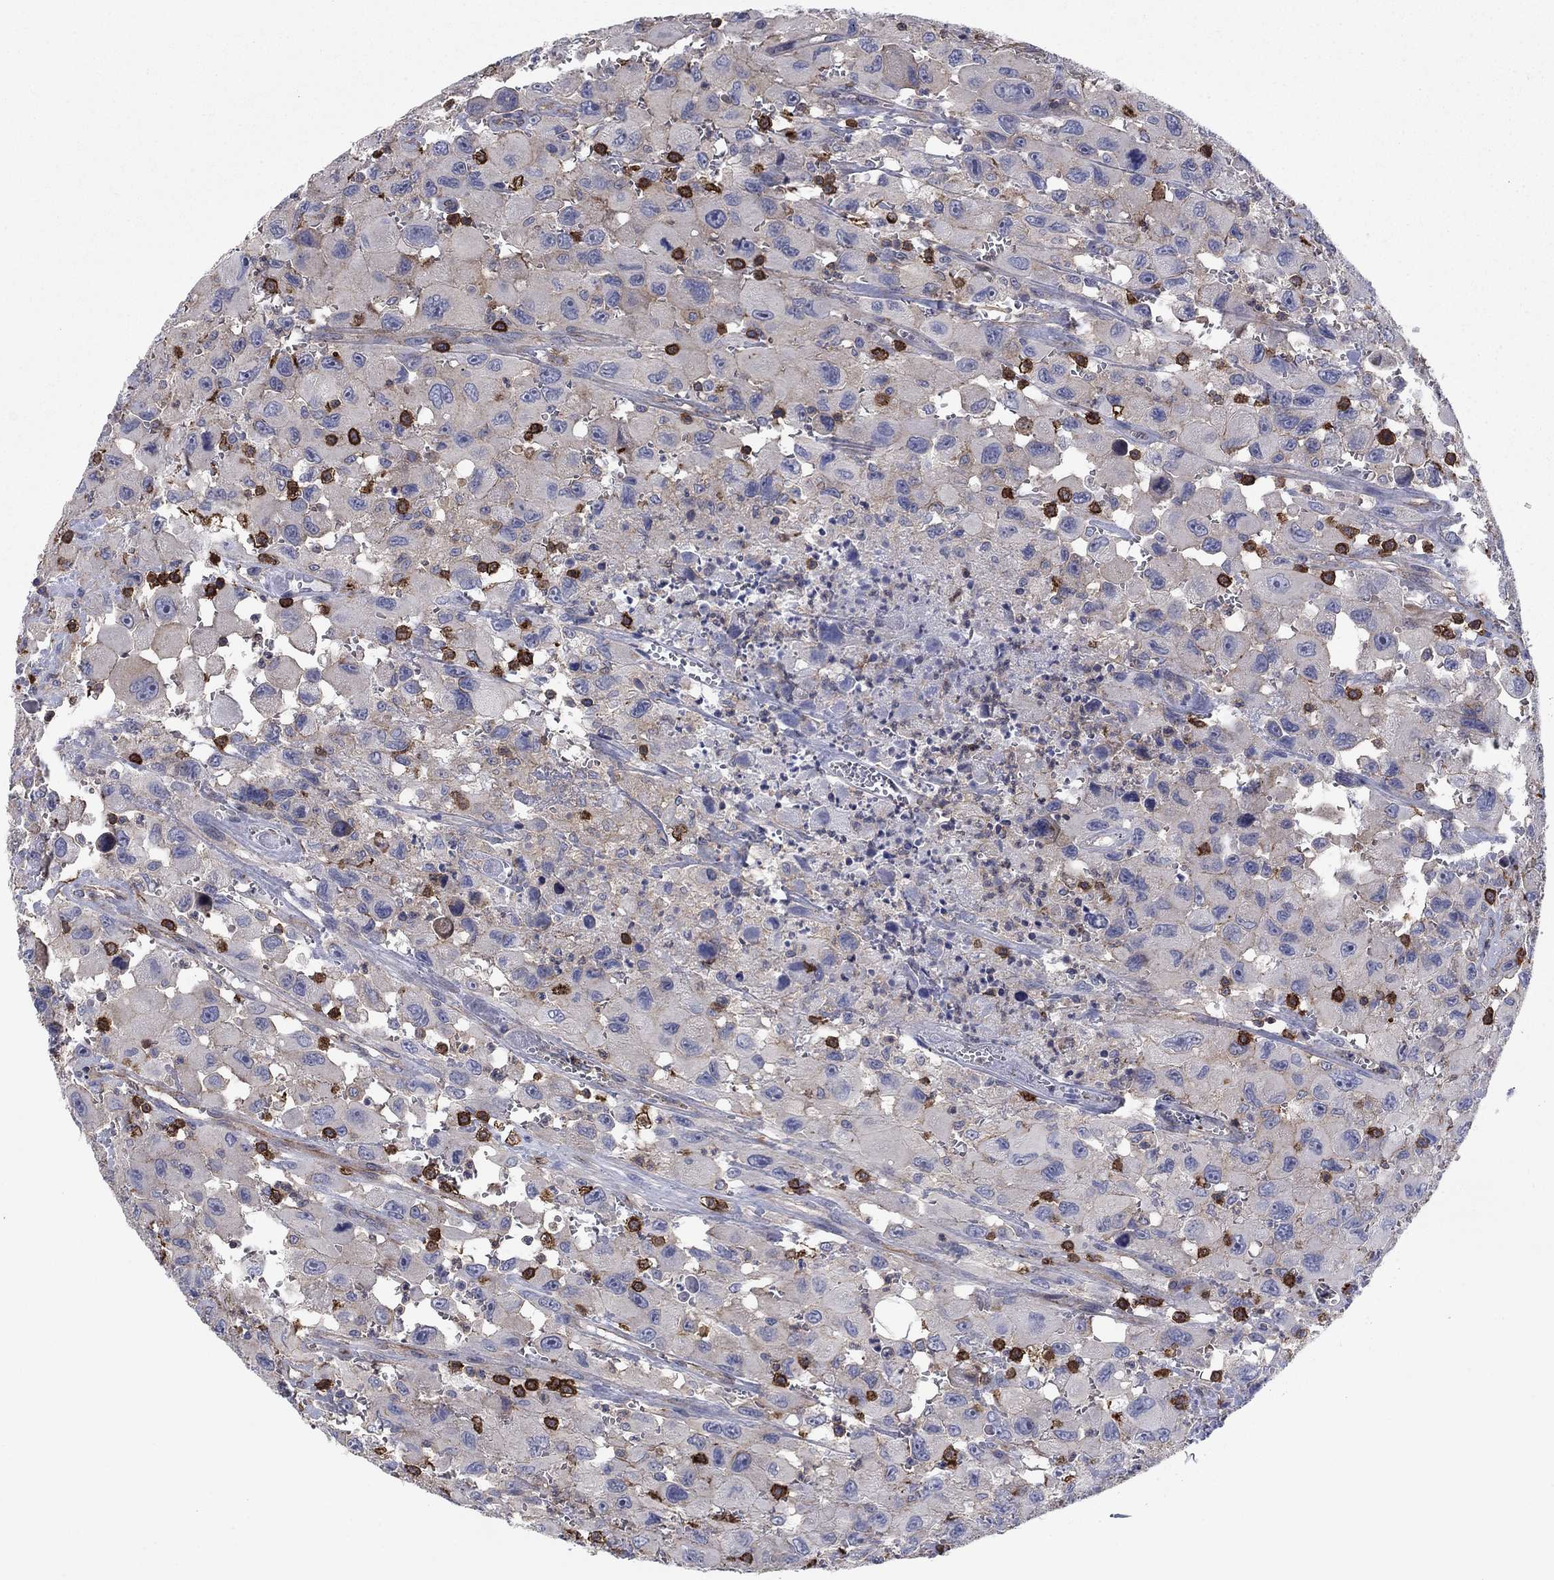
{"staining": {"intensity": "negative", "quantity": "none", "location": "none"}, "tissue": "head and neck cancer", "cell_type": "Tumor cells", "image_type": "cancer", "snomed": [{"axis": "morphology", "description": "Squamous cell carcinoma, NOS"}, {"axis": "morphology", "description": "Squamous cell carcinoma, metastatic, NOS"}, {"axis": "topography", "description": "Oral tissue"}, {"axis": "topography", "description": "Head-Neck"}], "caption": "Head and neck squamous cell carcinoma stained for a protein using immunohistochemistry exhibits no positivity tumor cells.", "gene": "PSD4", "patient": {"sex": "female", "age": 85}}